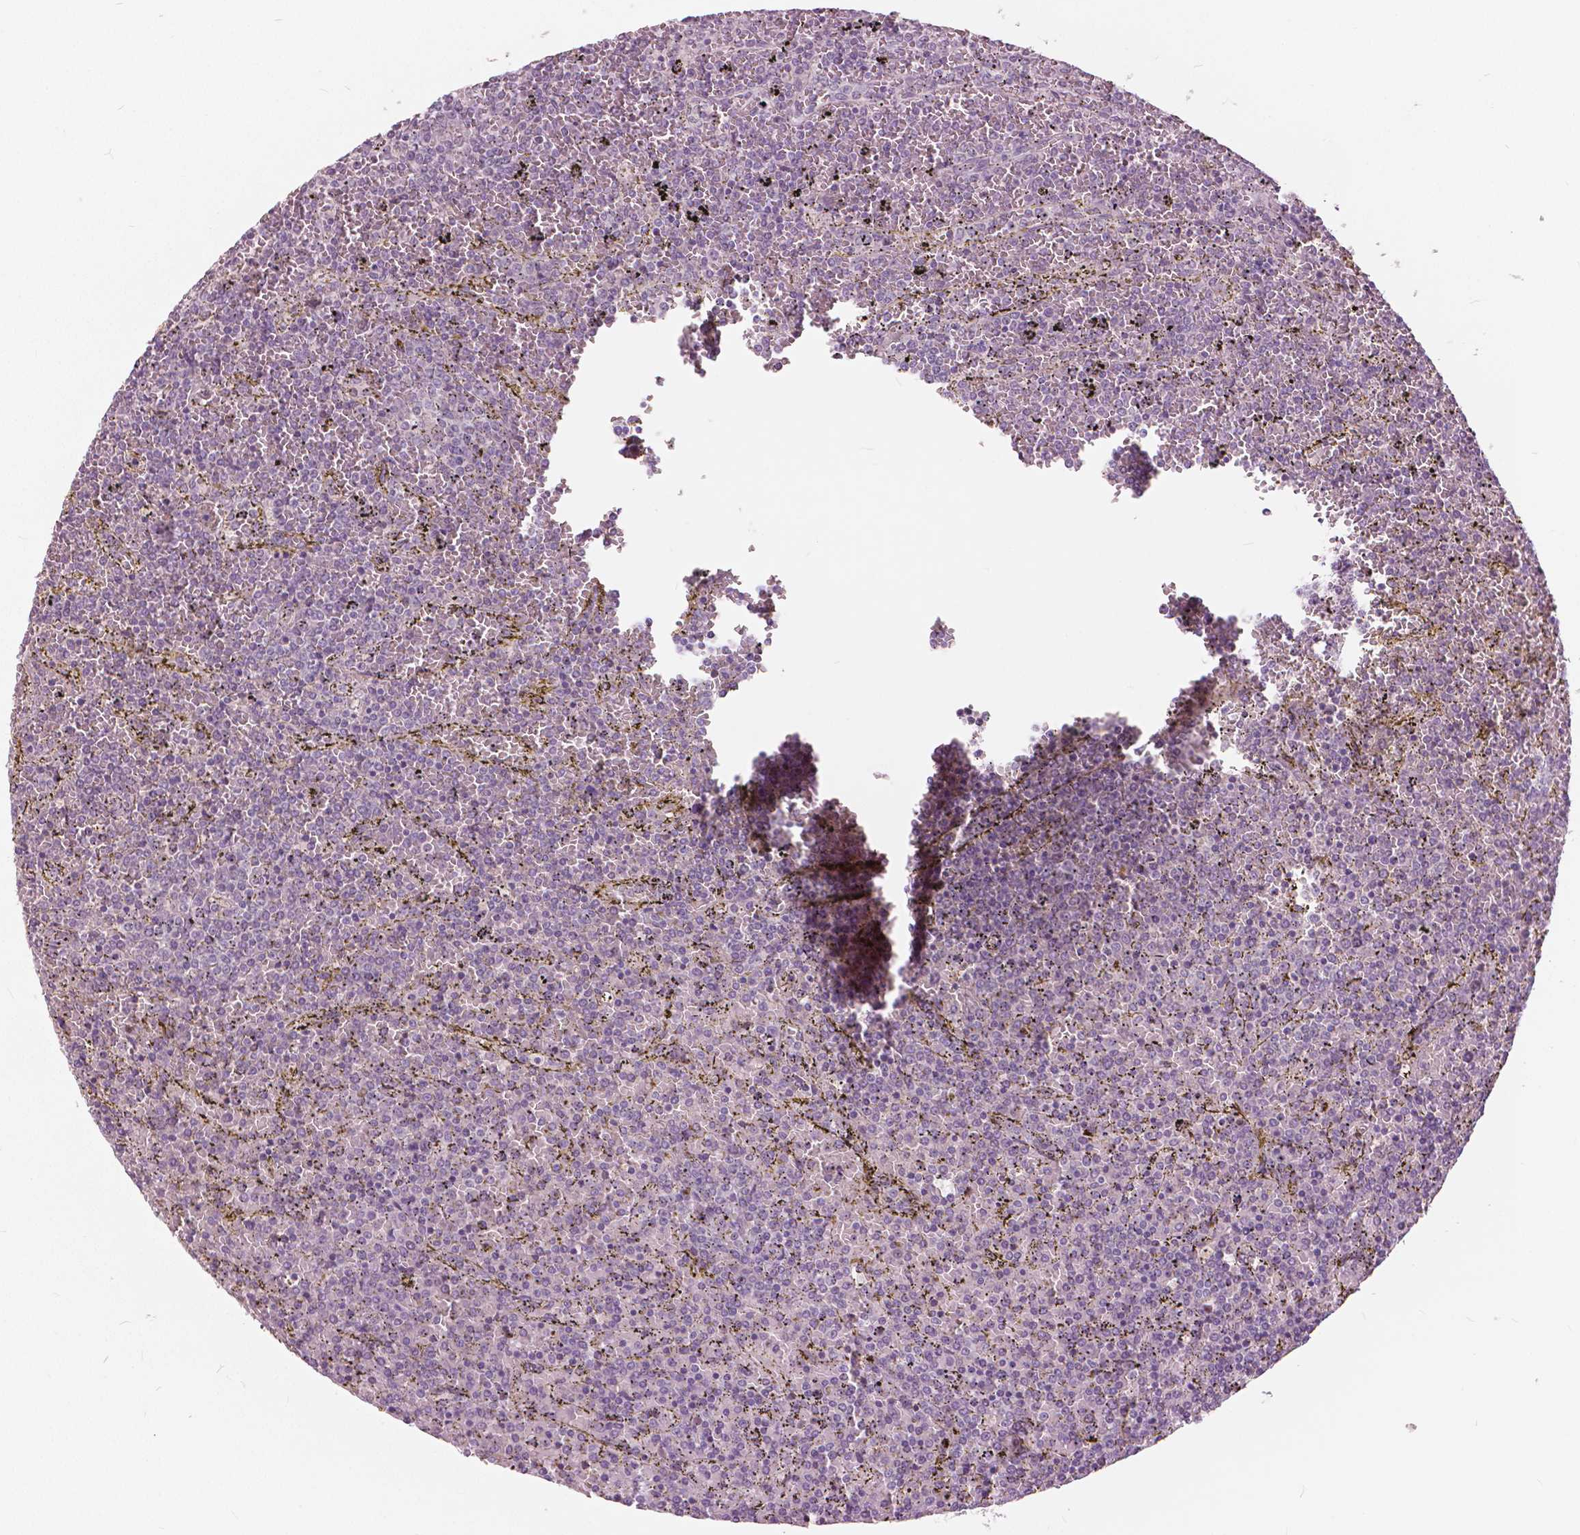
{"staining": {"intensity": "negative", "quantity": "none", "location": "none"}, "tissue": "lymphoma", "cell_type": "Tumor cells", "image_type": "cancer", "snomed": [{"axis": "morphology", "description": "Malignant lymphoma, non-Hodgkin's type, Low grade"}, {"axis": "topography", "description": "Spleen"}], "caption": "Lymphoma was stained to show a protein in brown. There is no significant staining in tumor cells.", "gene": "NANOG", "patient": {"sex": "female", "age": 77}}